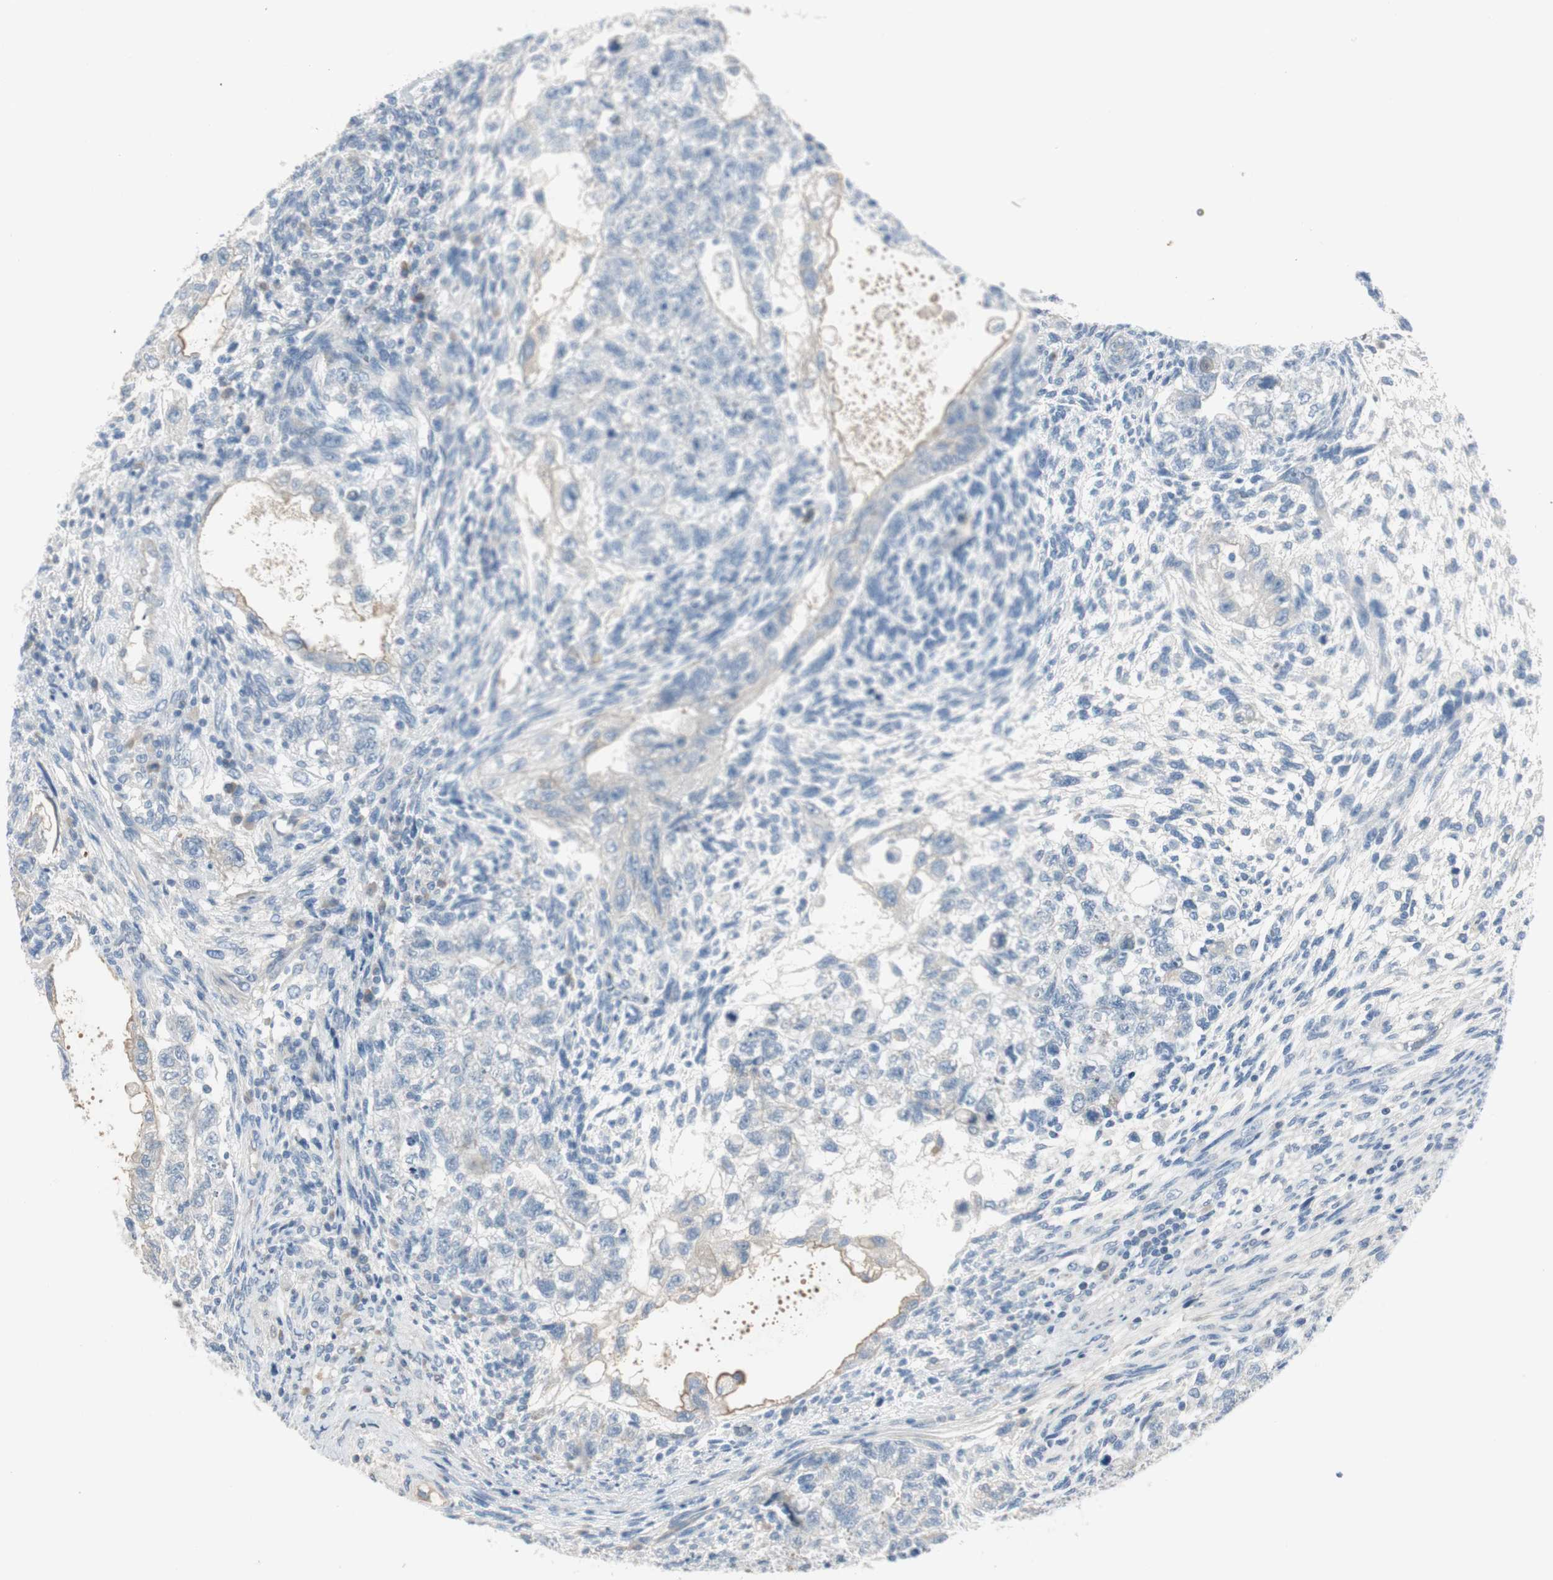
{"staining": {"intensity": "negative", "quantity": "none", "location": "none"}, "tissue": "testis cancer", "cell_type": "Tumor cells", "image_type": "cancer", "snomed": [{"axis": "morphology", "description": "Normal tissue, NOS"}, {"axis": "morphology", "description": "Carcinoma, Embryonal, NOS"}, {"axis": "topography", "description": "Testis"}], "caption": "There is no significant staining in tumor cells of testis embryonal carcinoma.", "gene": "SPINK4", "patient": {"sex": "male", "age": 36}}